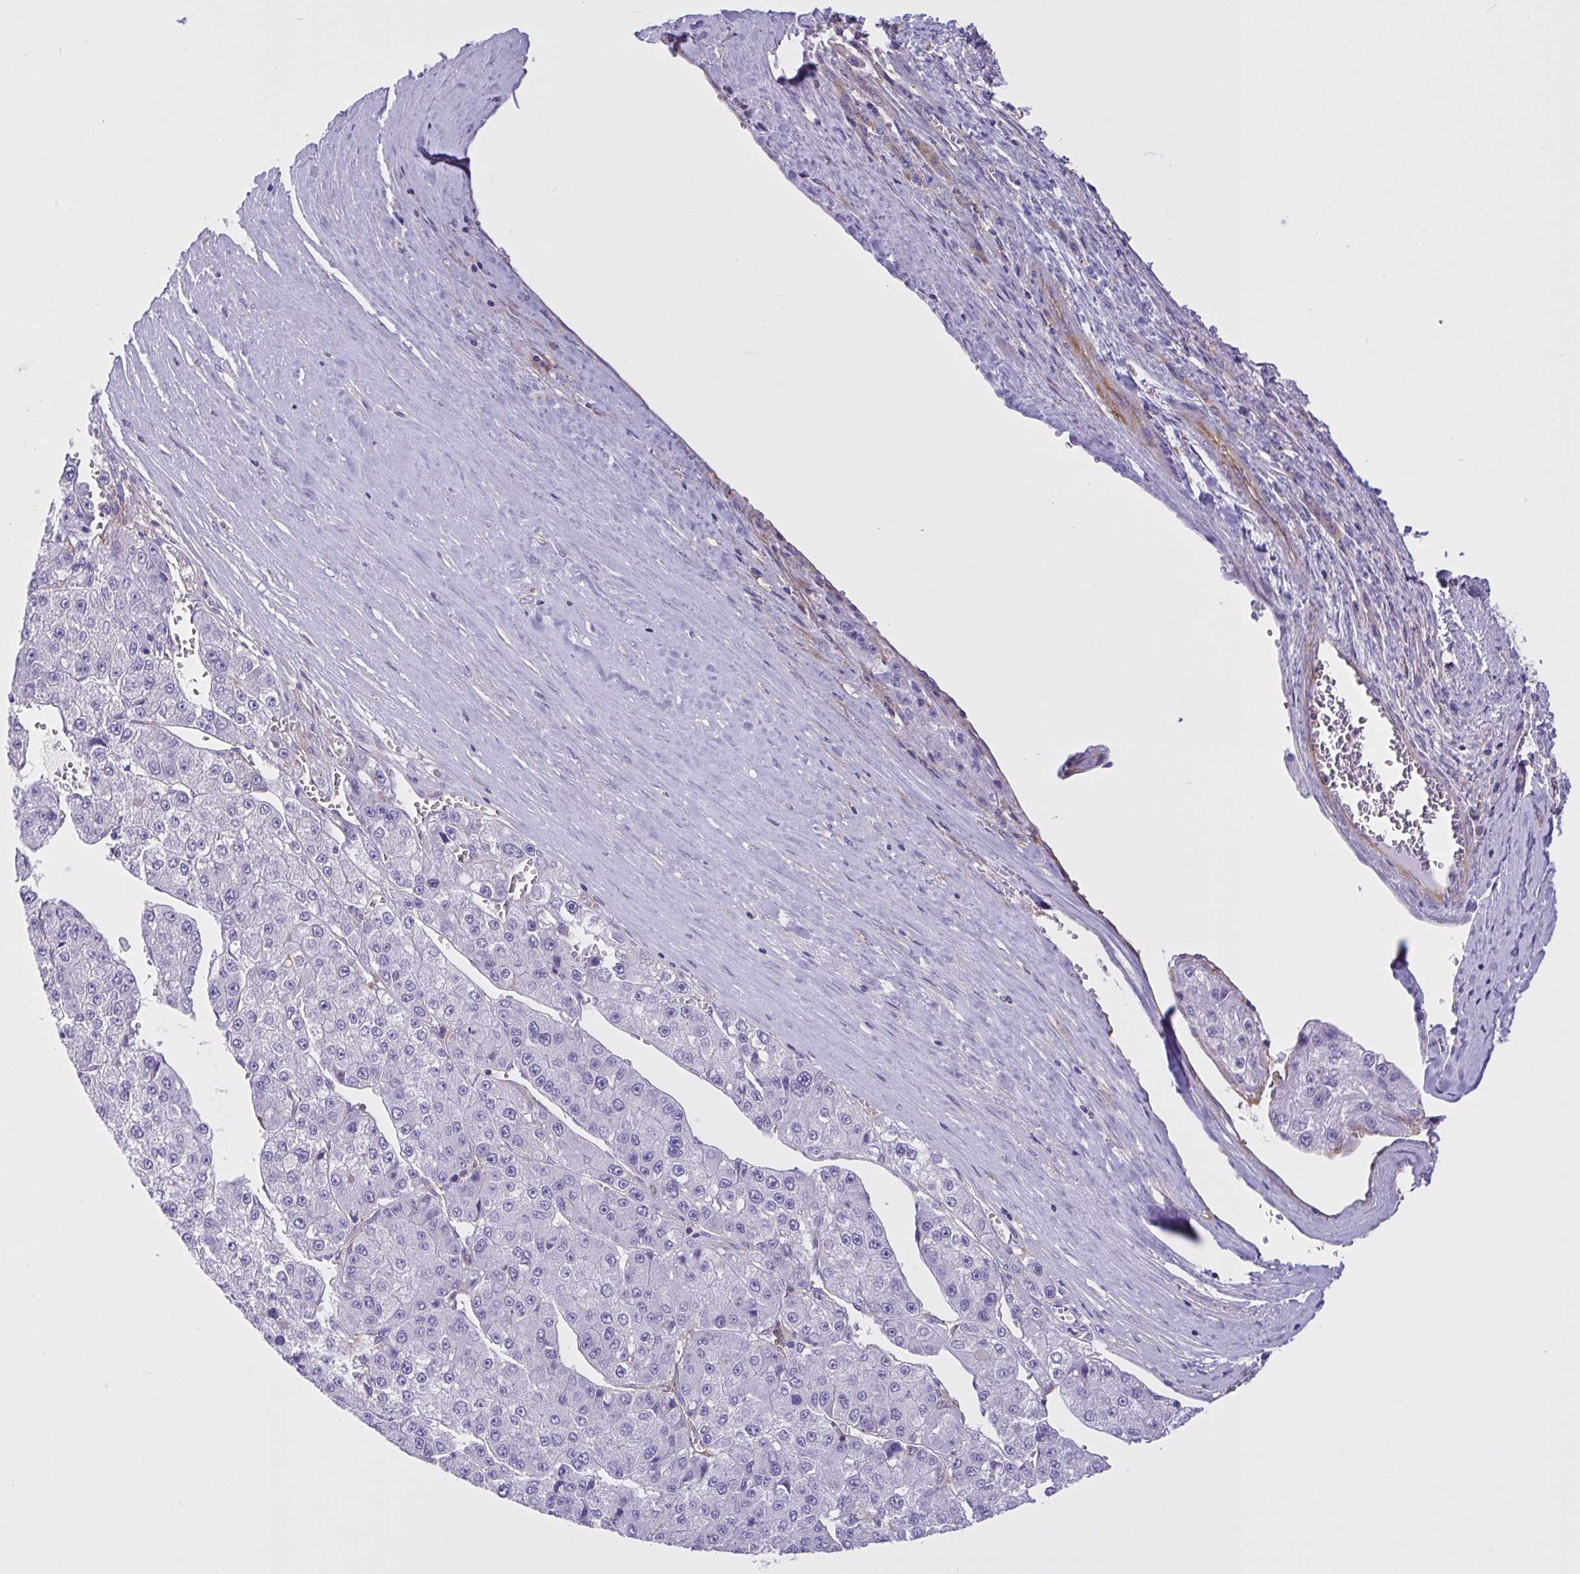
{"staining": {"intensity": "negative", "quantity": "none", "location": "none"}, "tissue": "liver cancer", "cell_type": "Tumor cells", "image_type": "cancer", "snomed": [{"axis": "morphology", "description": "Carcinoma, Hepatocellular, NOS"}, {"axis": "topography", "description": "Liver"}], "caption": "This is an IHC micrograph of liver cancer (hepatocellular carcinoma). There is no positivity in tumor cells.", "gene": "OR51M1", "patient": {"sex": "female", "age": 73}}